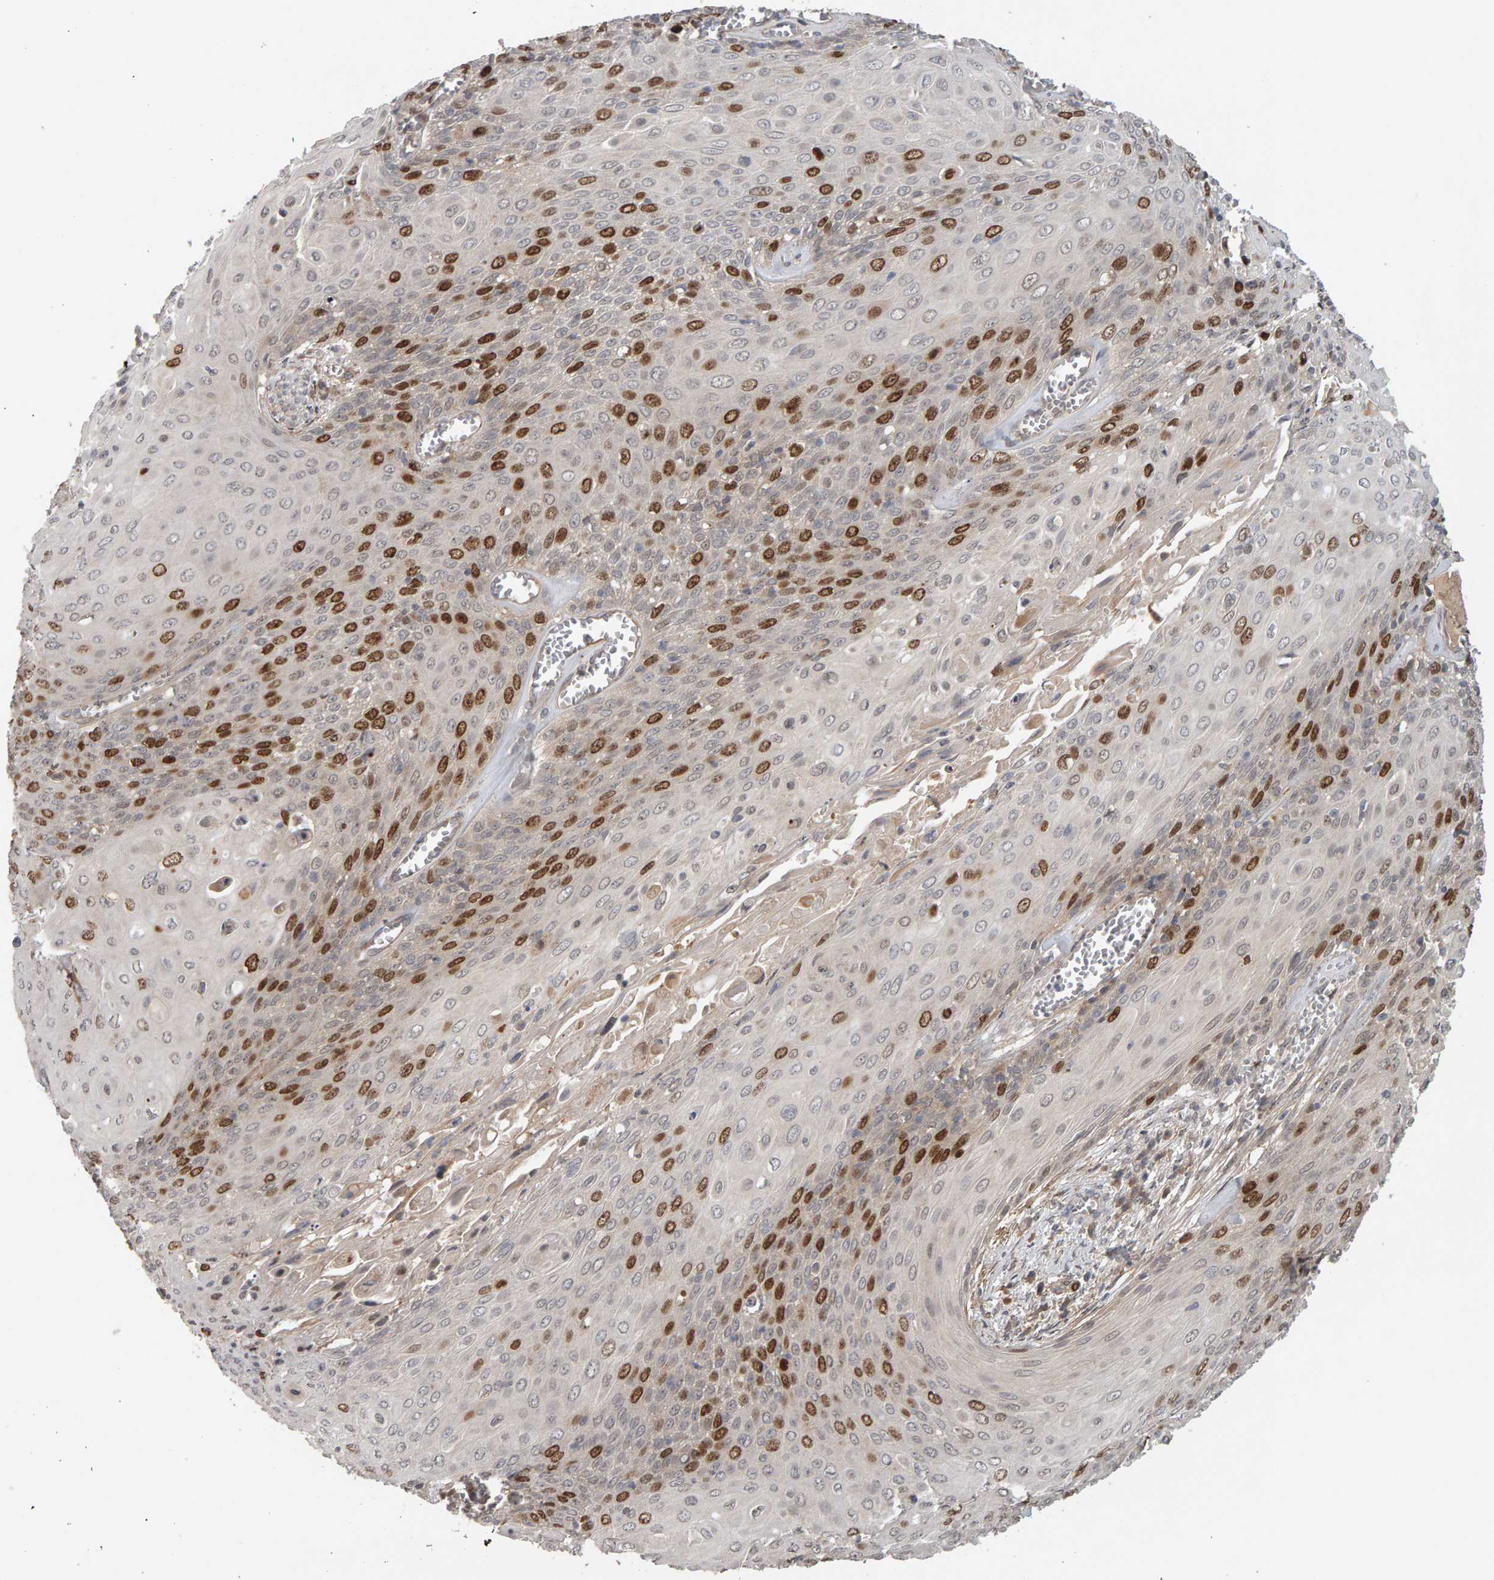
{"staining": {"intensity": "strong", "quantity": "25%-75%", "location": "nuclear"}, "tissue": "cervical cancer", "cell_type": "Tumor cells", "image_type": "cancer", "snomed": [{"axis": "morphology", "description": "Squamous cell carcinoma, NOS"}, {"axis": "topography", "description": "Cervix"}], "caption": "Cervical cancer (squamous cell carcinoma) stained for a protein demonstrates strong nuclear positivity in tumor cells. The protein is shown in brown color, while the nuclei are stained blue.", "gene": "CDCA5", "patient": {"sex": "female", "age": 39}}